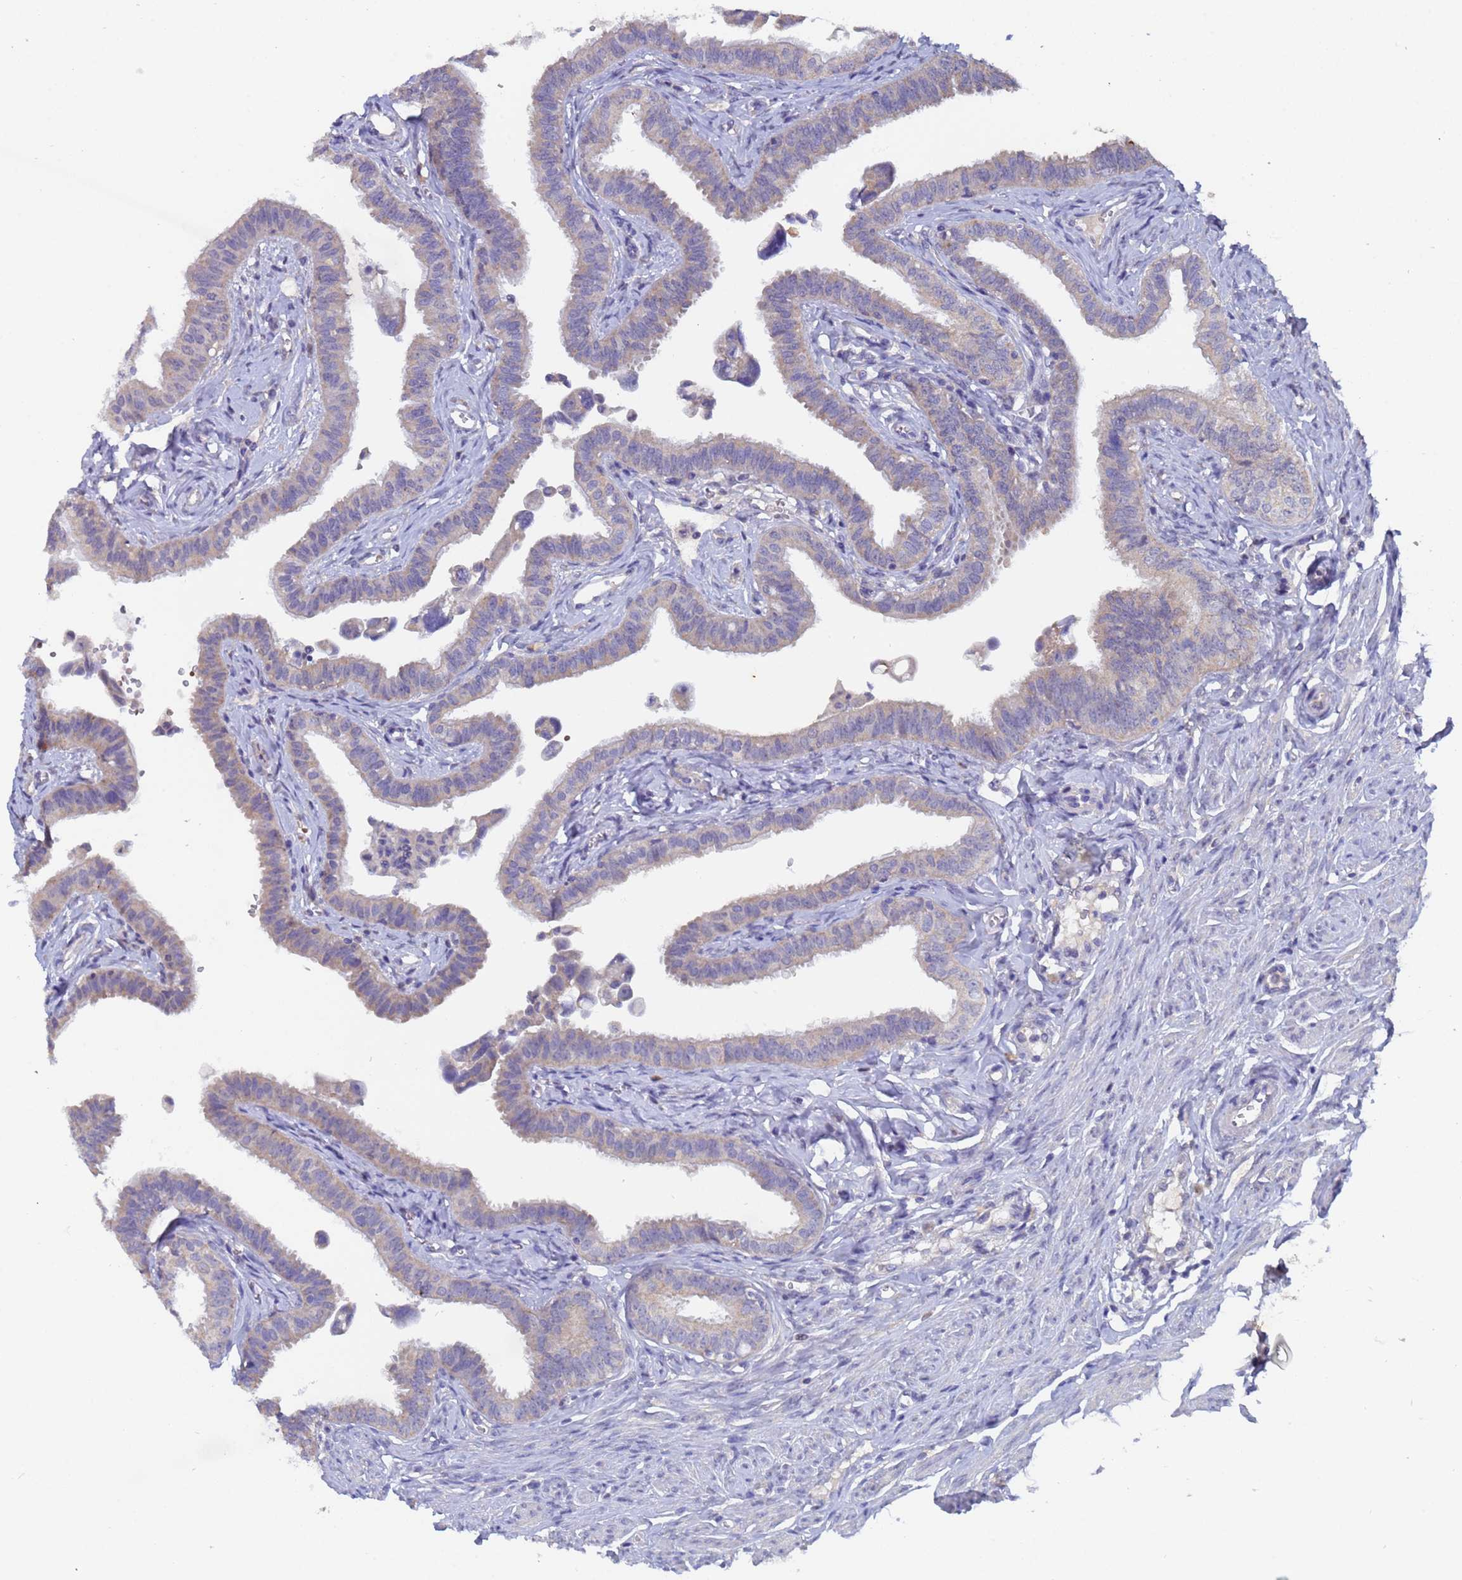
{"staining": {"intensity": "weak", "quantity": "25%-75%", "location": "cytoplasmic/membranous"}, "tissue": "fallopian tube", "cell_type": "Glandular cells", "image_type": "normal", "snomed": [{"axis": "morphology", "description": "Normal tissue, NOS"}, {"axis": "morphology", "description": "Carcinoma, NOS"}, {"axis": "topography", "description": "Fallopian tube"}, {"axis": "topography", "description": "Ovary"}], "caption": "Immunohistochemical staining of normal human fallopian tube demonstrates 25%-75% levels of weak cytoplasmic/membranous protein expression in approximately 25%-75% of glandular cells.", "gene": "IHO1", "patient": {"sex": "female", "age": 59}}